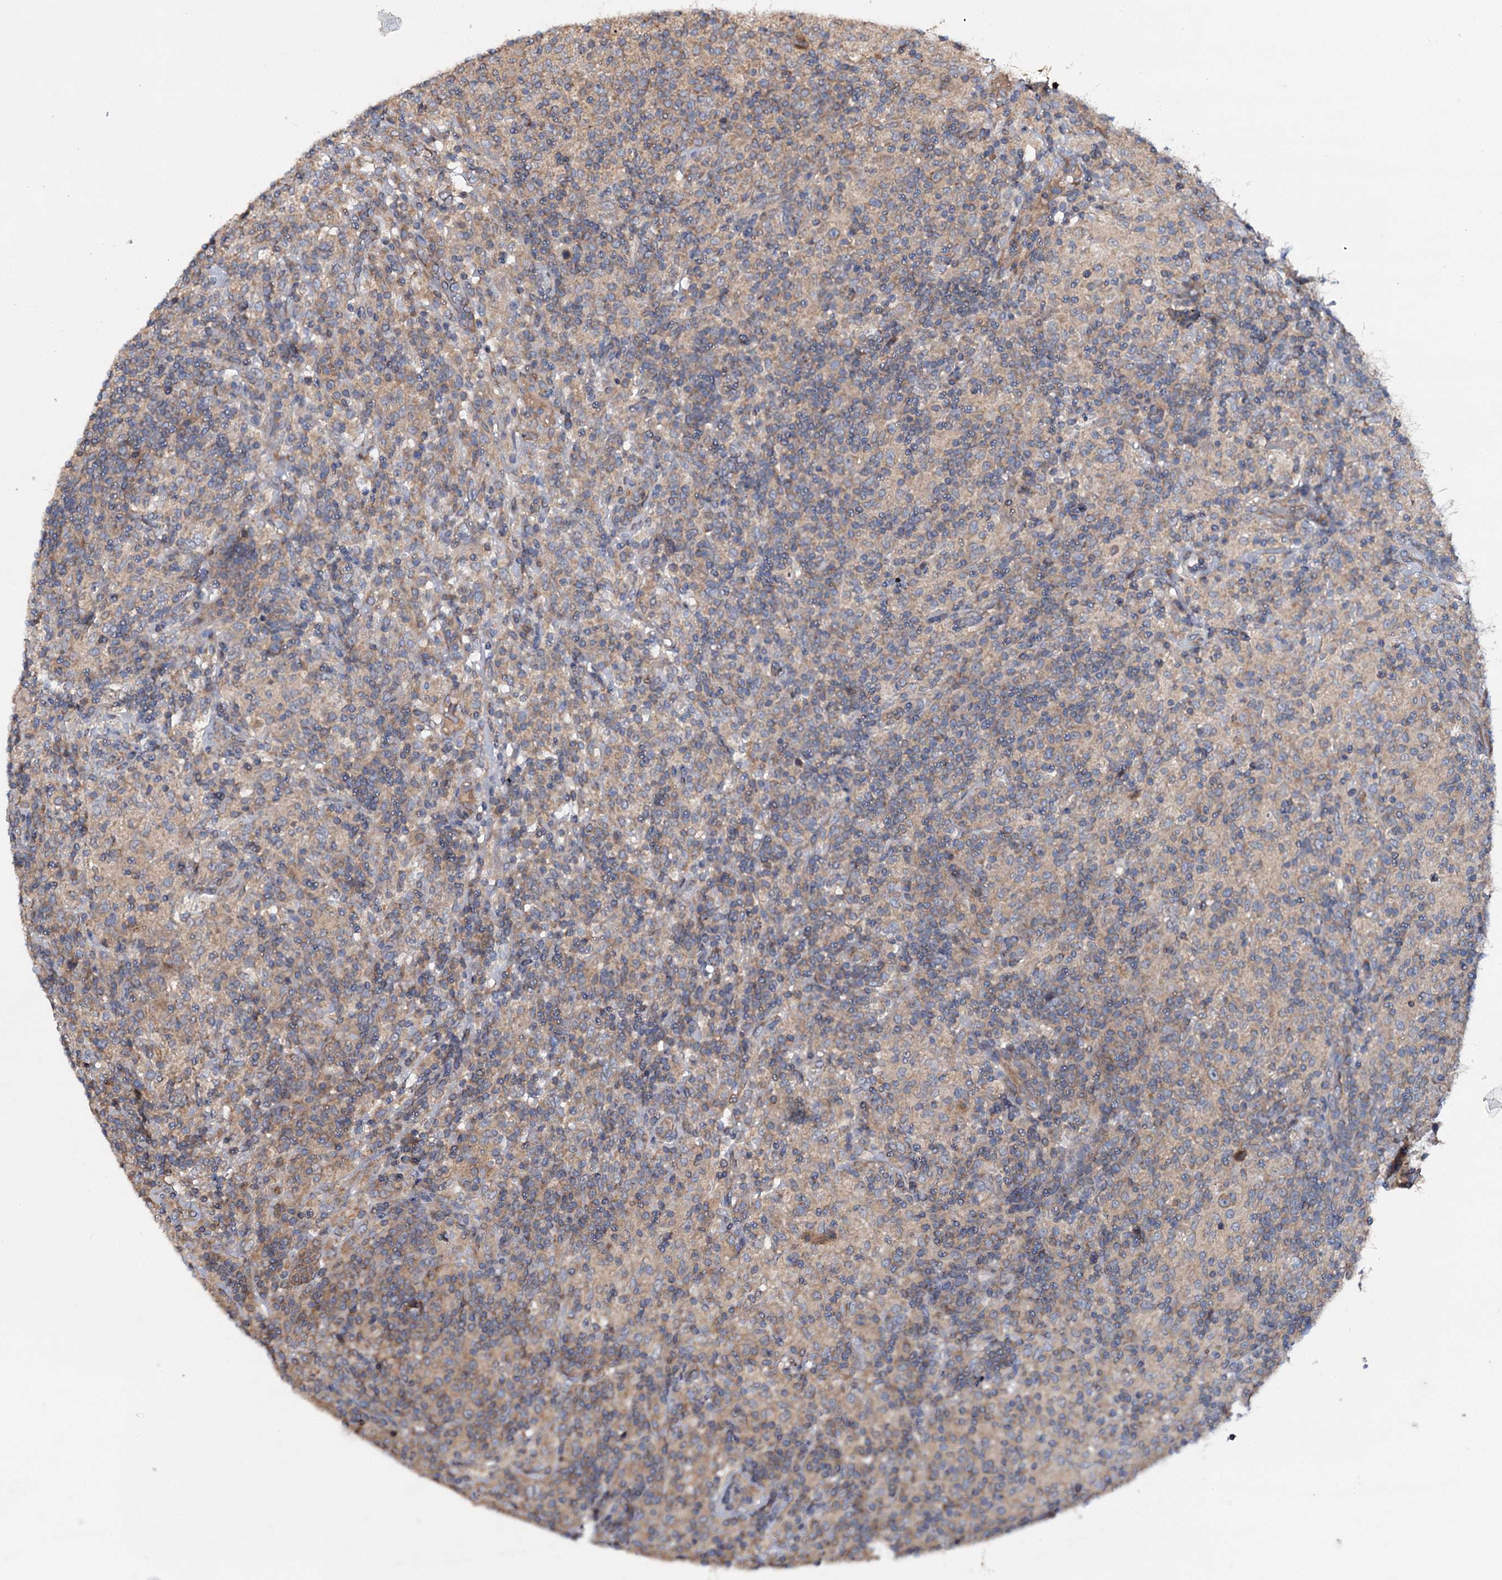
{"staining": {"intensity": "weak", "quantity": ">75%", "location": "cytoplasmic/membranous"}, "tissue": "lymphoma", "cell_type": "Tumor cells", "image_type": "cancer", "snomed": [{"axis": "morphology", "description": "Hodgkin's disease, NOS"}, {"axis": "topography", "description": "Lymph node"}], "caption": "A brown stain shows weak cytoplasmic/membranous positivity of a protein in human Hodgkin's disease tumor cells. (Stains: DAB in brown, nuclei in blue, Microscopy: brightfield microscopy at high magnification).", "gene": "CEP192", "patient": {"sex": "male", "age": 70}}